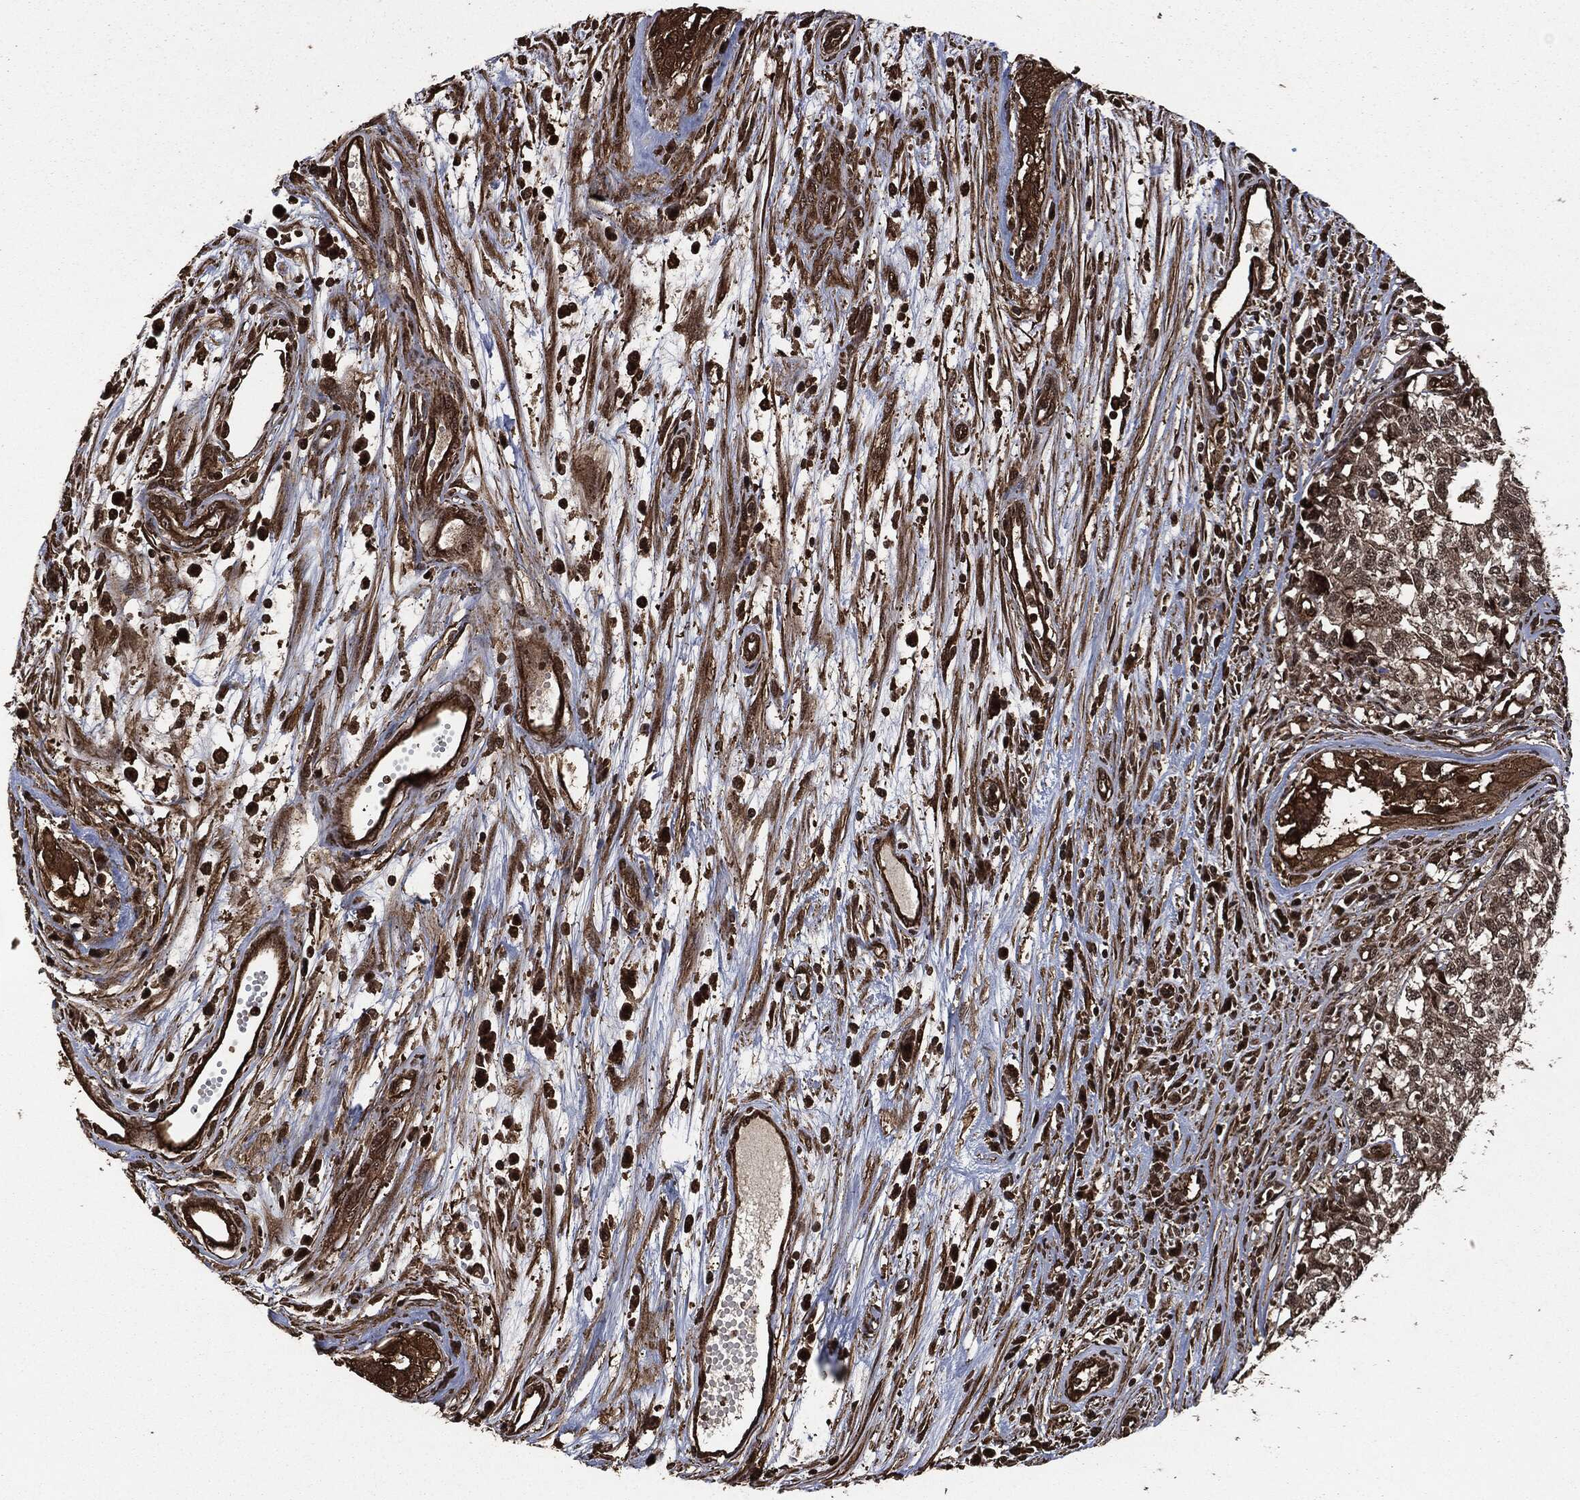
{"staining": {"intensity": "moderate", "quantity": ">75%", "location": "cytoplasmic/membranous"}, "tissue": "testis cancer", "cell_type": "Tumor cells", "image_type": "cancer", "snomed": [{"axis": "morphology", "description": "Seminoma, NOS"}, {"axis": "morphology", "description": "Carcinoma, Embryonal, NOS"}, {"axis": "topography", "description": "Testis"}], "caption": "Human embryonal carcinoma (testis) stained with a protein marker demonstrates moderate staining in tumor cells.", "gene": "HRAS", "patient": {"sex": "male", "age": 22}}